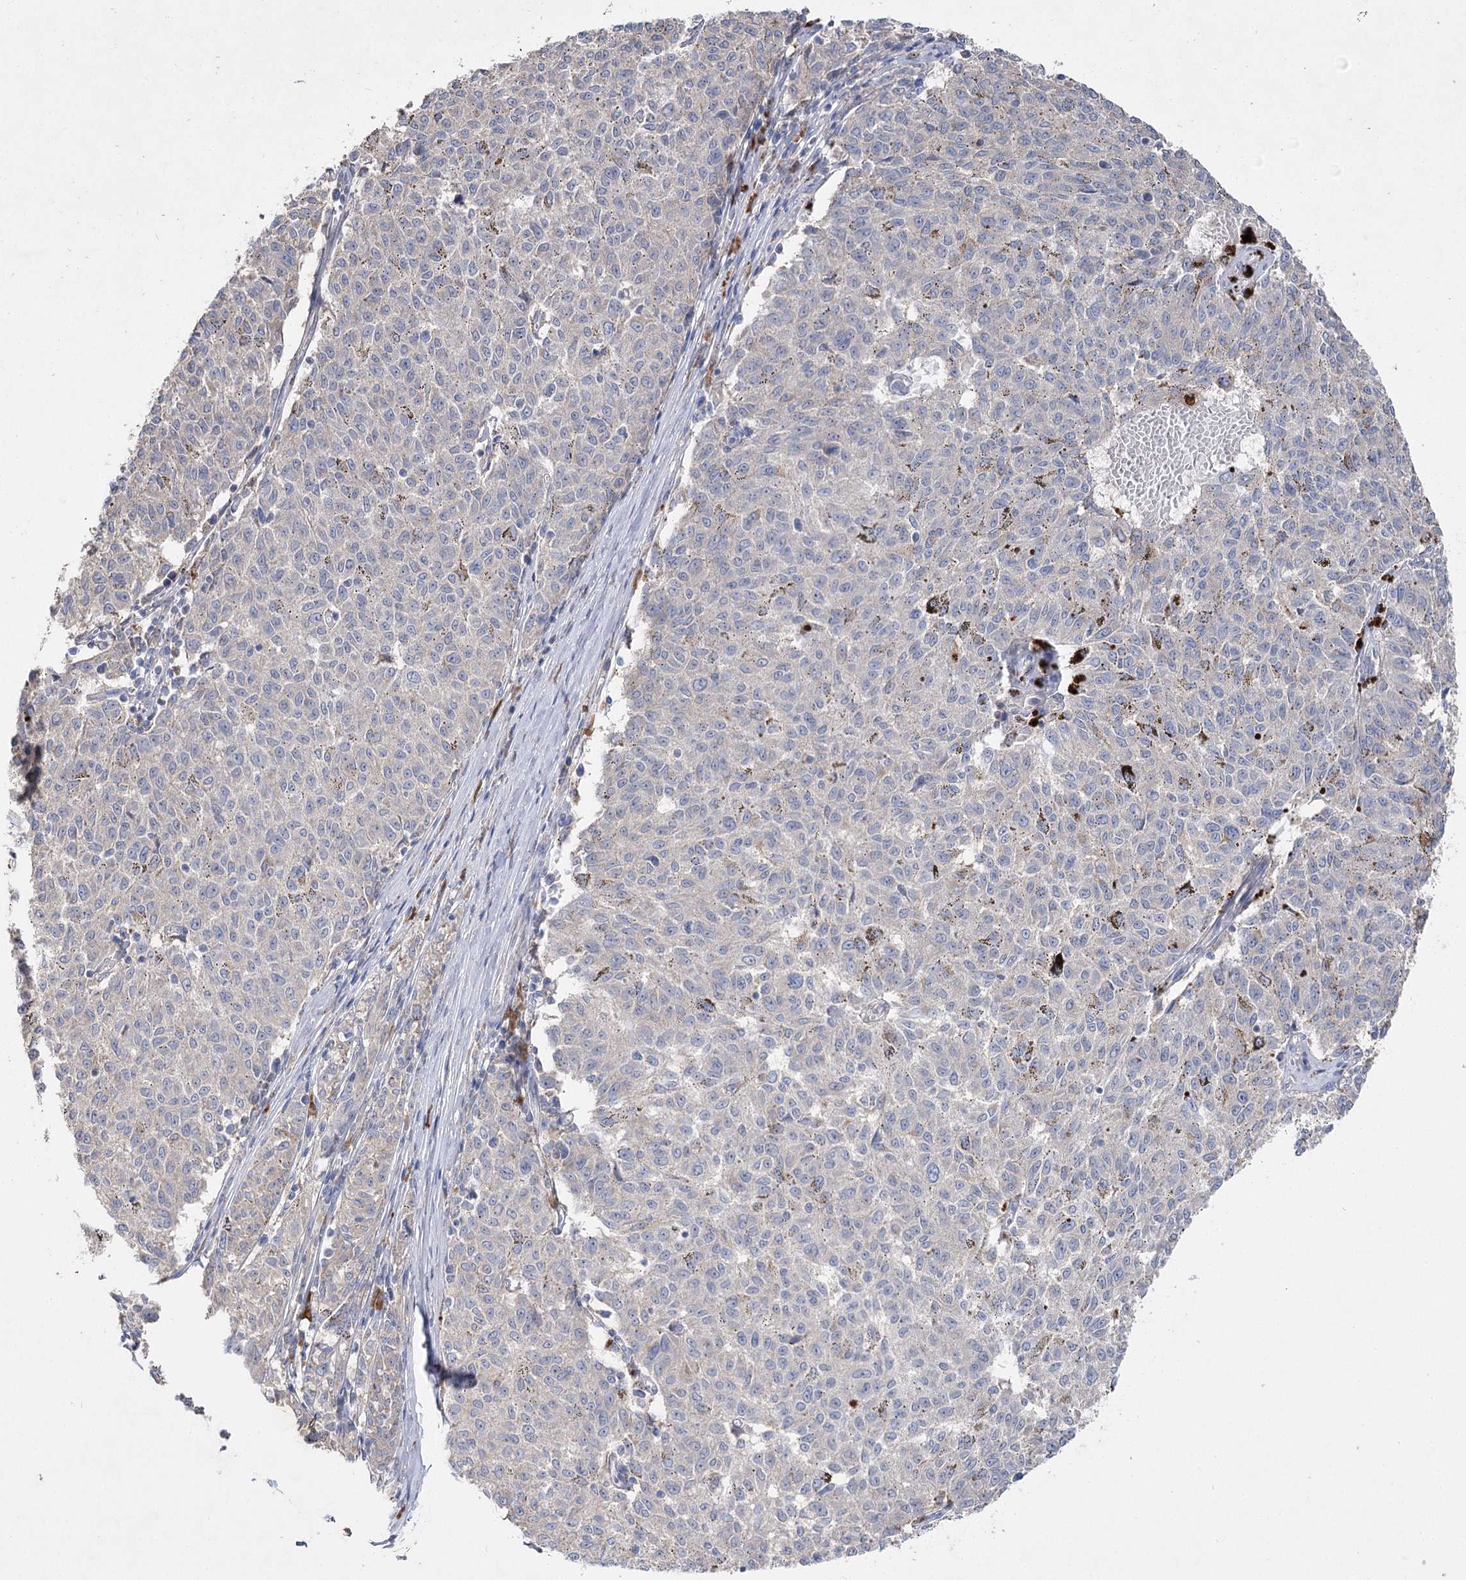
{"staining": {"intensity": "negative", "quantity": "none", "location": "none"}, "tissue": "melanoma", "cell_type": "Tumor cells", "image_type": "cancer", "snomed": [{"axis": "morphology", "description": "Malignant melanoma, NOS"}, {"axis": "topography", "description": "Skin"}], "caption": "DAB immunohistochemical staining of malignant melanoma displays no significant expression in tumor cells.", "gene": "IL1RAP", "patient": {"sex": "female", "age": 72}}